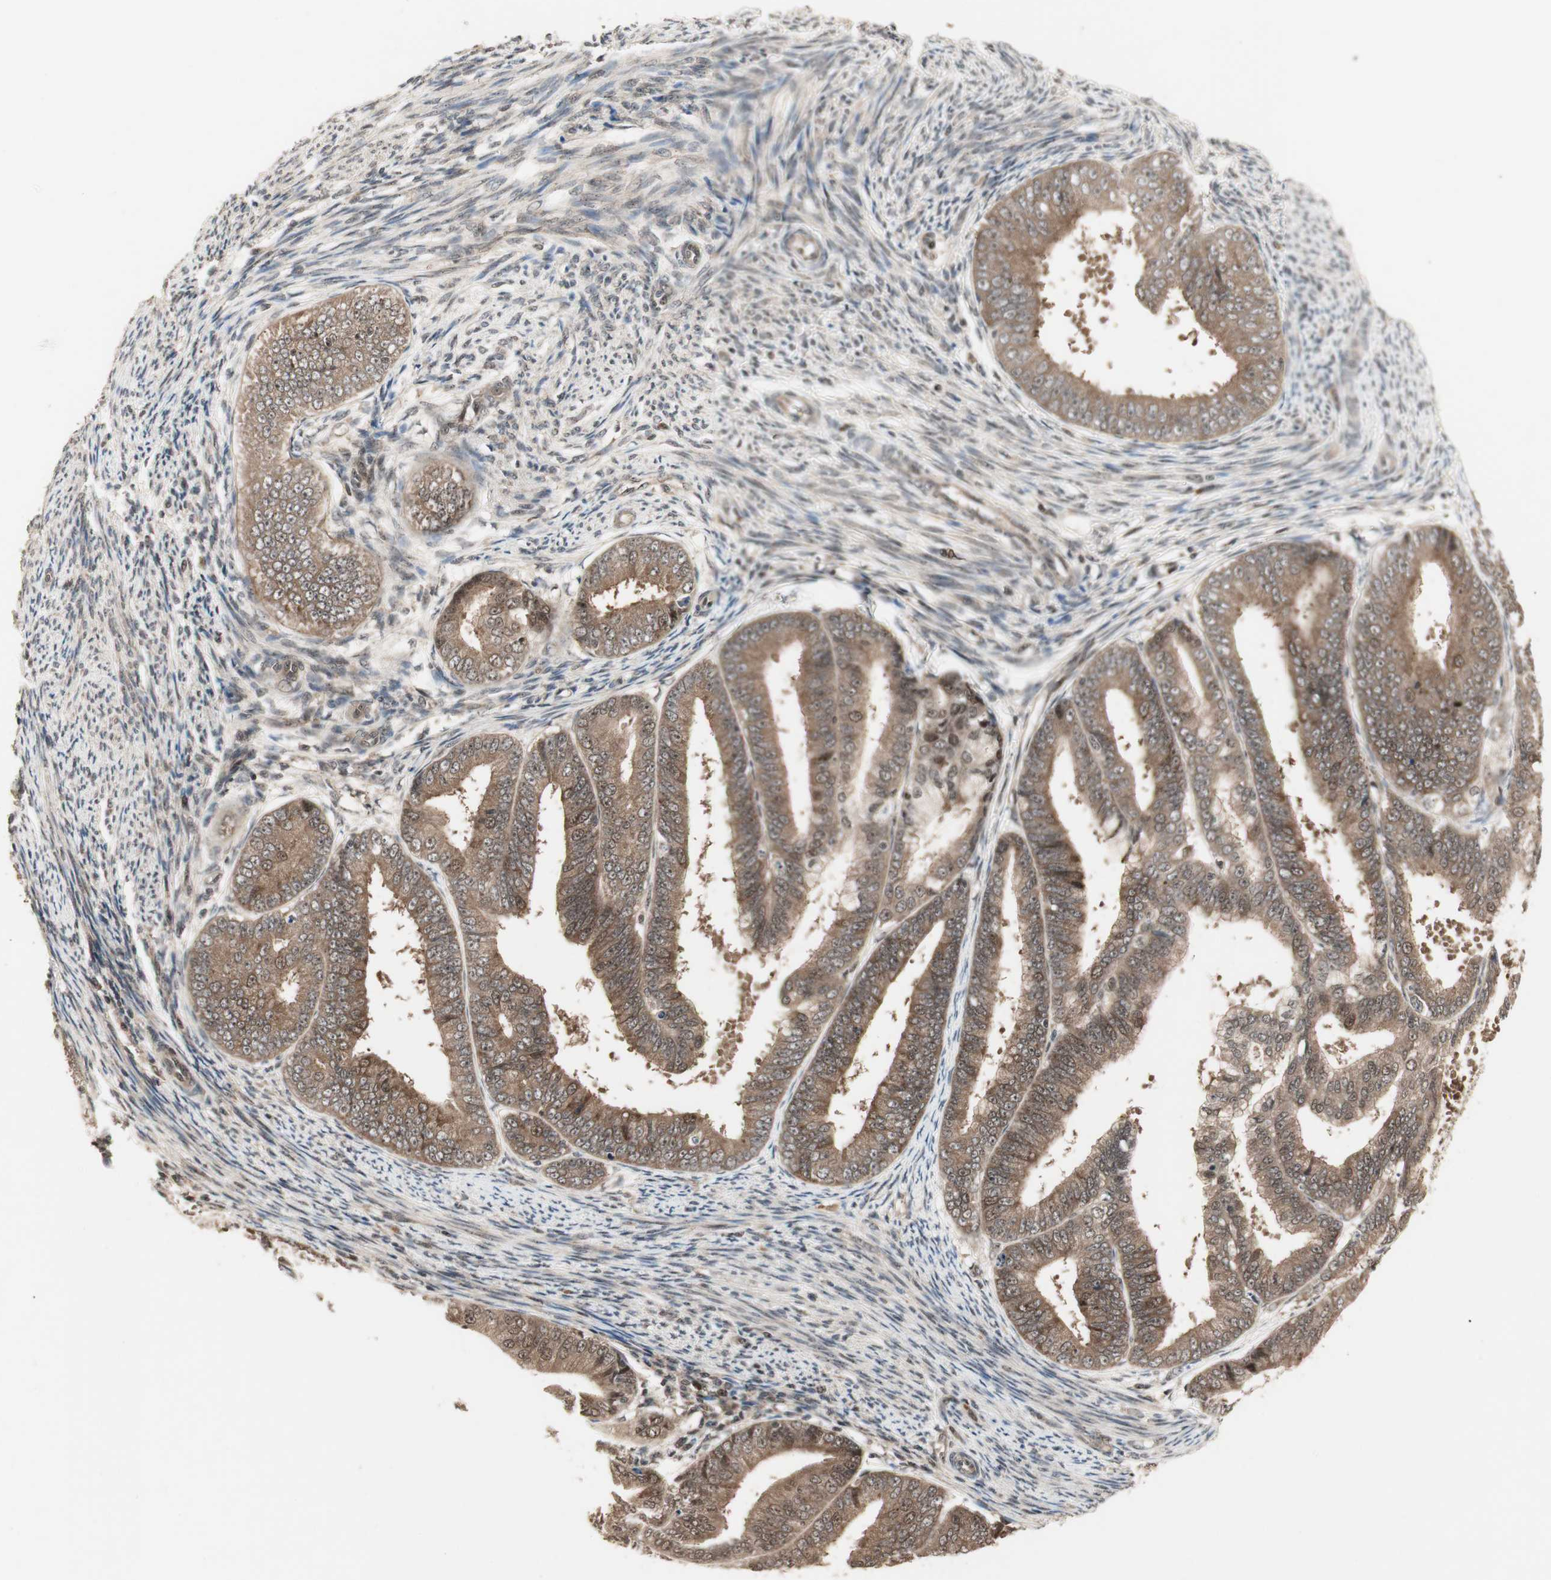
{"staining": {"intensity": "moderate", "quantity": ">75%", "location": "cytoplasmic/membranous,nuclear"}, "tissue": "endometrial cancer", "cell_type": "Tumor cells", "image_type": "cancer", "snomed": [{"axis": "morphology", "description": "Adenocarcinoma, NOS"}, {"axis": "topography", "description": "Endometrium"}], "caption": "There is medium levels of moderate cytoplasmic/membranous and nuclear positivity in tumor cells of endometrial cancer, as demonstrated by immunohistochemical staining (brown color).", "gene": "CSNK2B", "patient": {"sex": "female", "age": 63}}